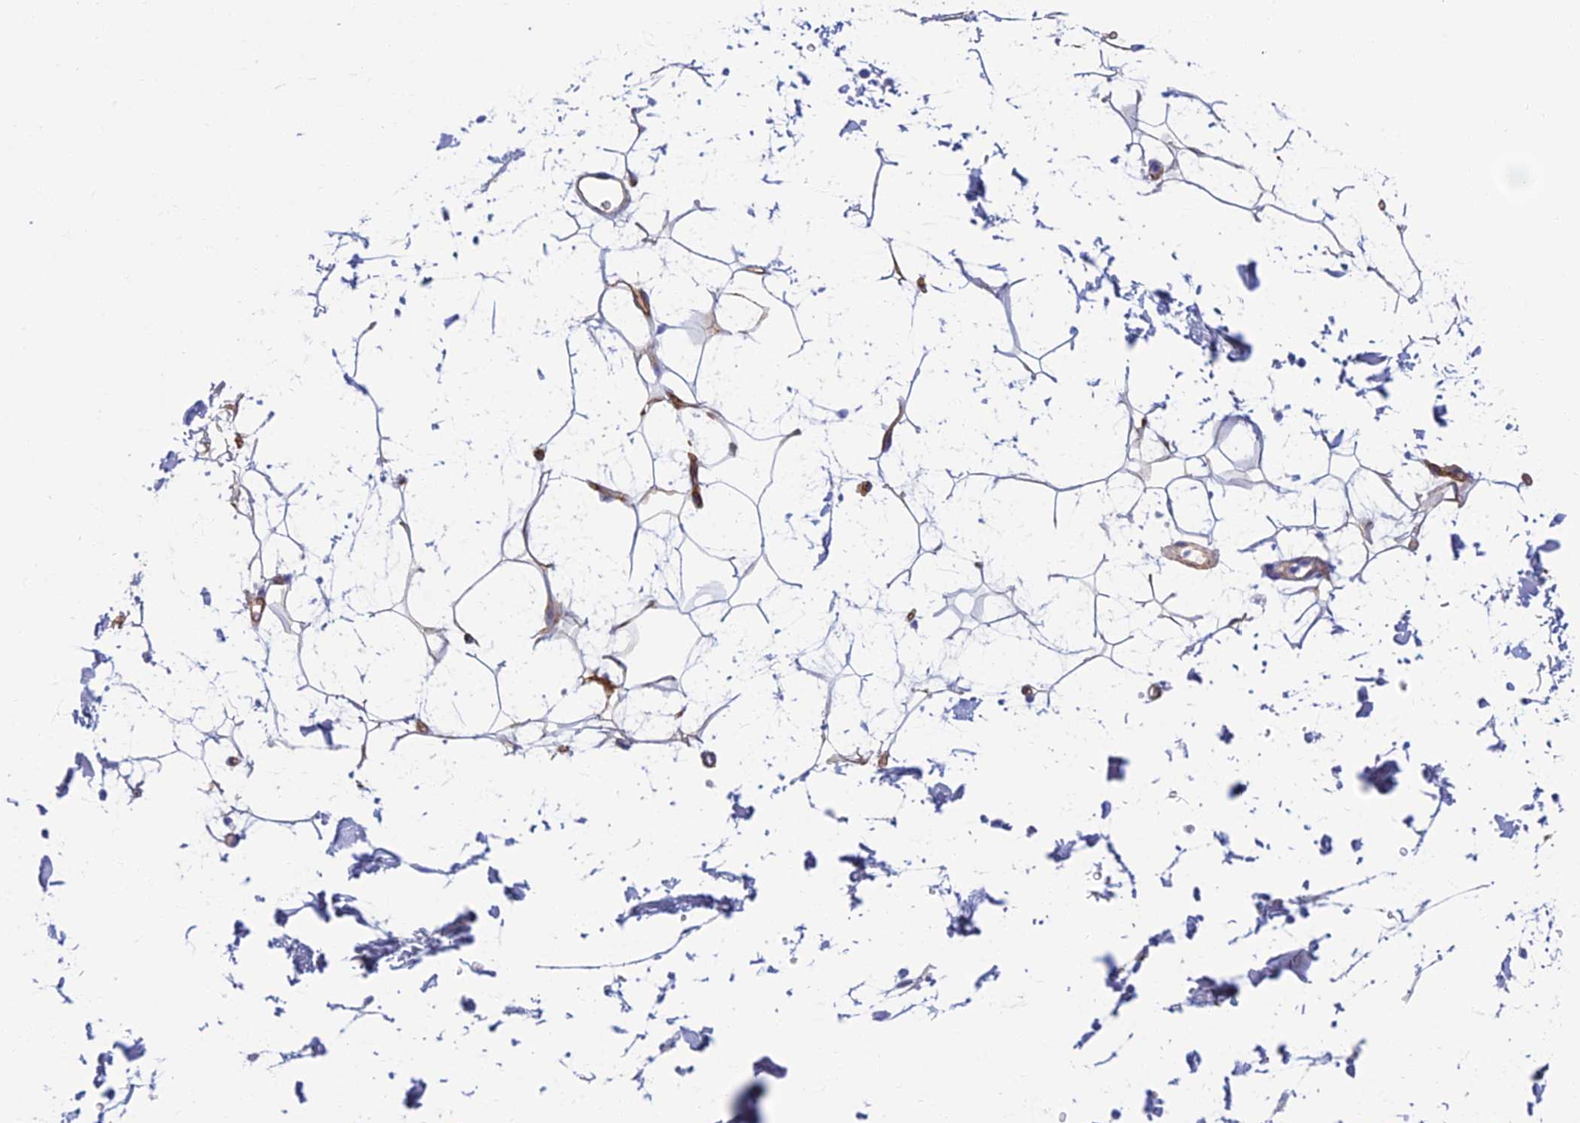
{"staining": {"intensity": "negative", "quantity": "none", "location": "none"}, "tissue": "adipose tissue", "cell_type": "Adipocytes", "image_type": "normal", "snomed": [{"axis": "morphology", "description": "Normal tissue, NOS"}, {"axis": "topography", "description": "Soft tissue"}], "caption": "Immunohistochemistry photomicrograph of unremarkable adipose tissue: human adipose tissue stained with DAB reveals no significant protein positivity in adipocytes.", "gene": "ETFRF1", "patient": {"sex": "male", "age": 72}}